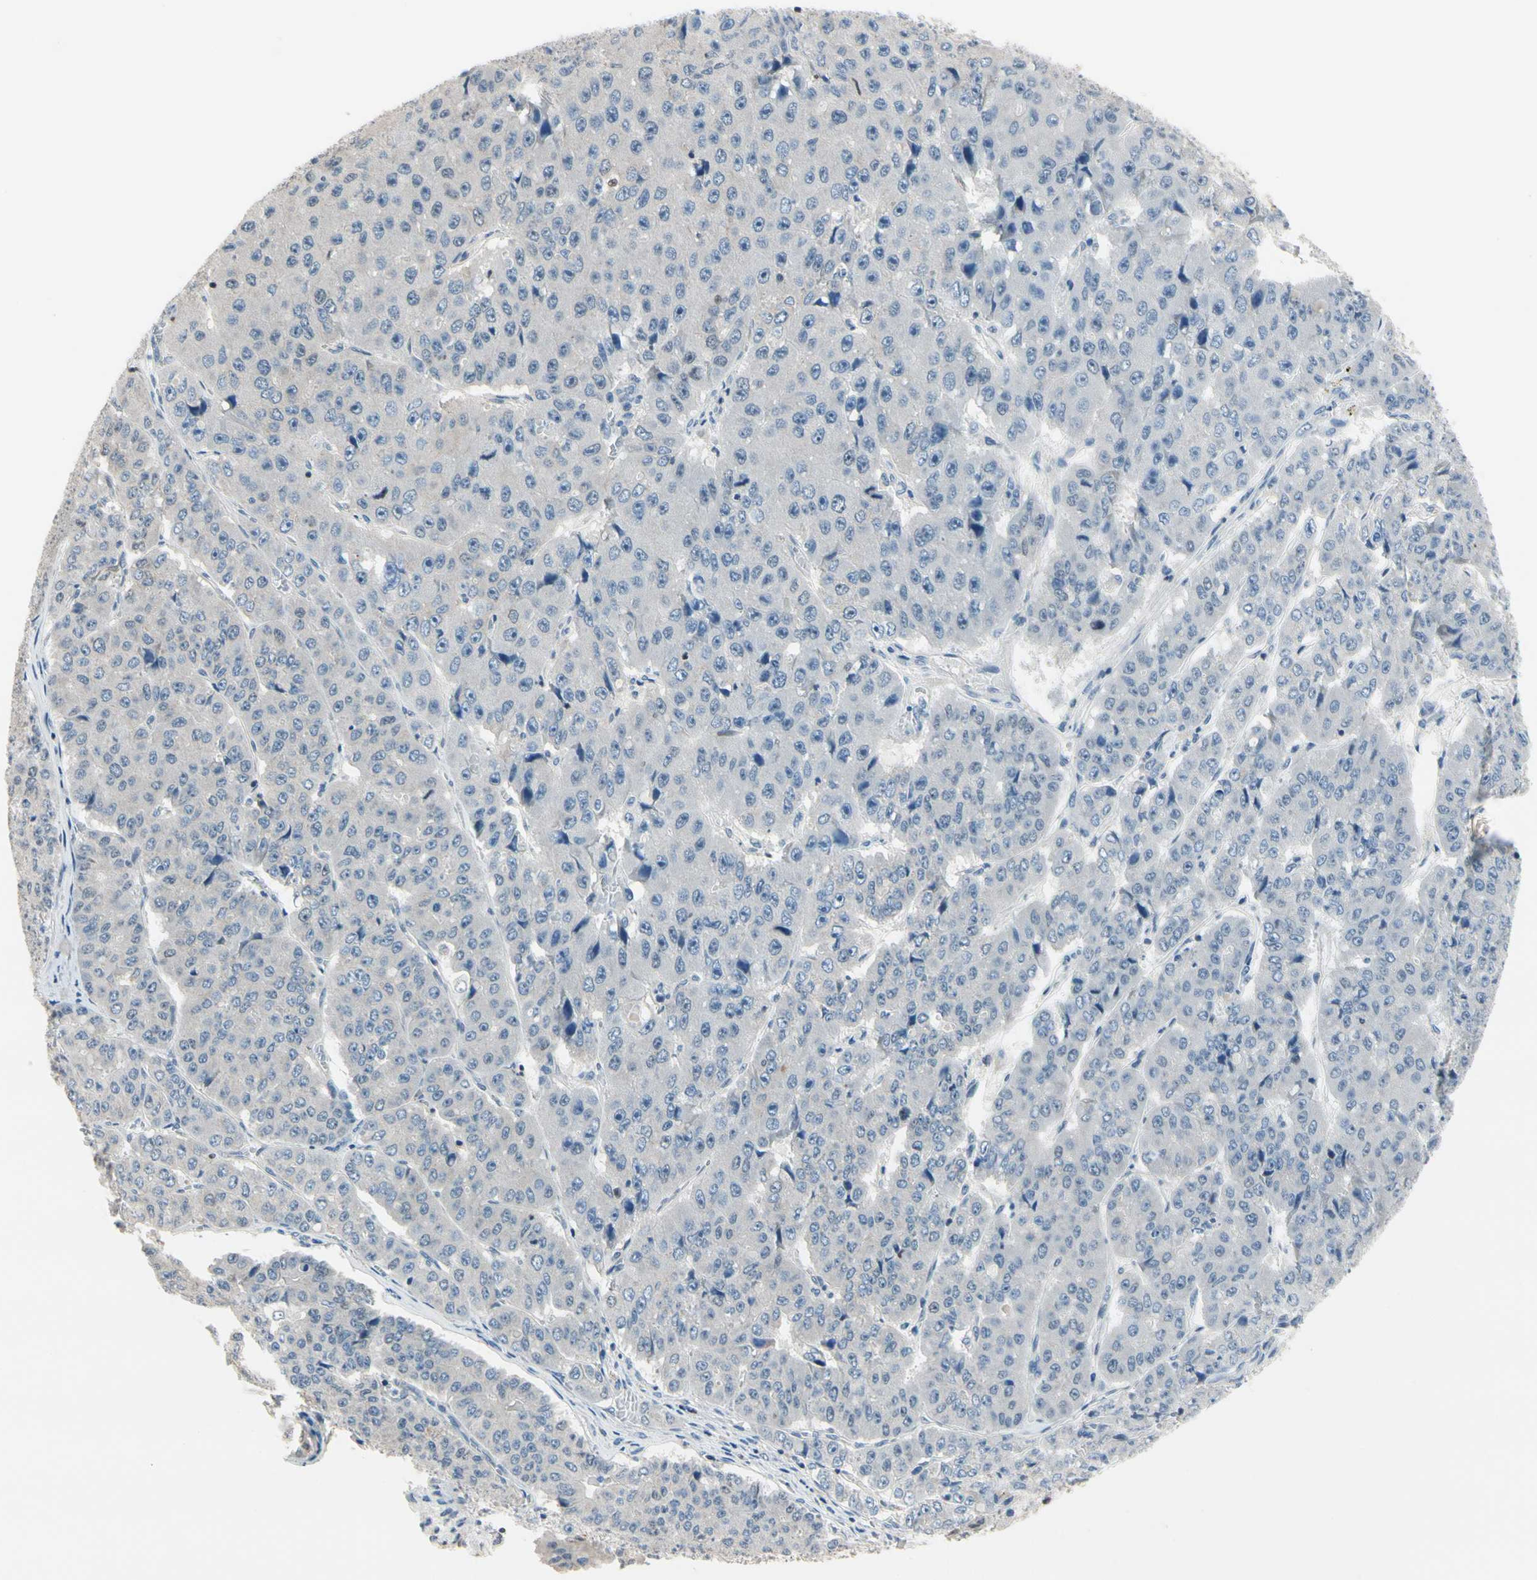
{"staining": {"intensity": "negative", "quantity": "none", "location": "none"}, "tissue": "pancreatic cancer", "cell_type": "Tumor cells", "image_type": "cancer", "snomed": [{"axis": "morphology", "description": "Adenocarcinoma, NOS"}, {"axis": "topography", "description": "Pancreas"}], "caption": "High magnification brightfield microscopy of pancreatic cancer stained with DAB (3,3'-diaminobenzidine) (brown) and counterstained with hematoxylin (blue): tumor cells show no significant positivity.", "gene": "NFATC2", "patient": {"sex": "male", "age": 50}}